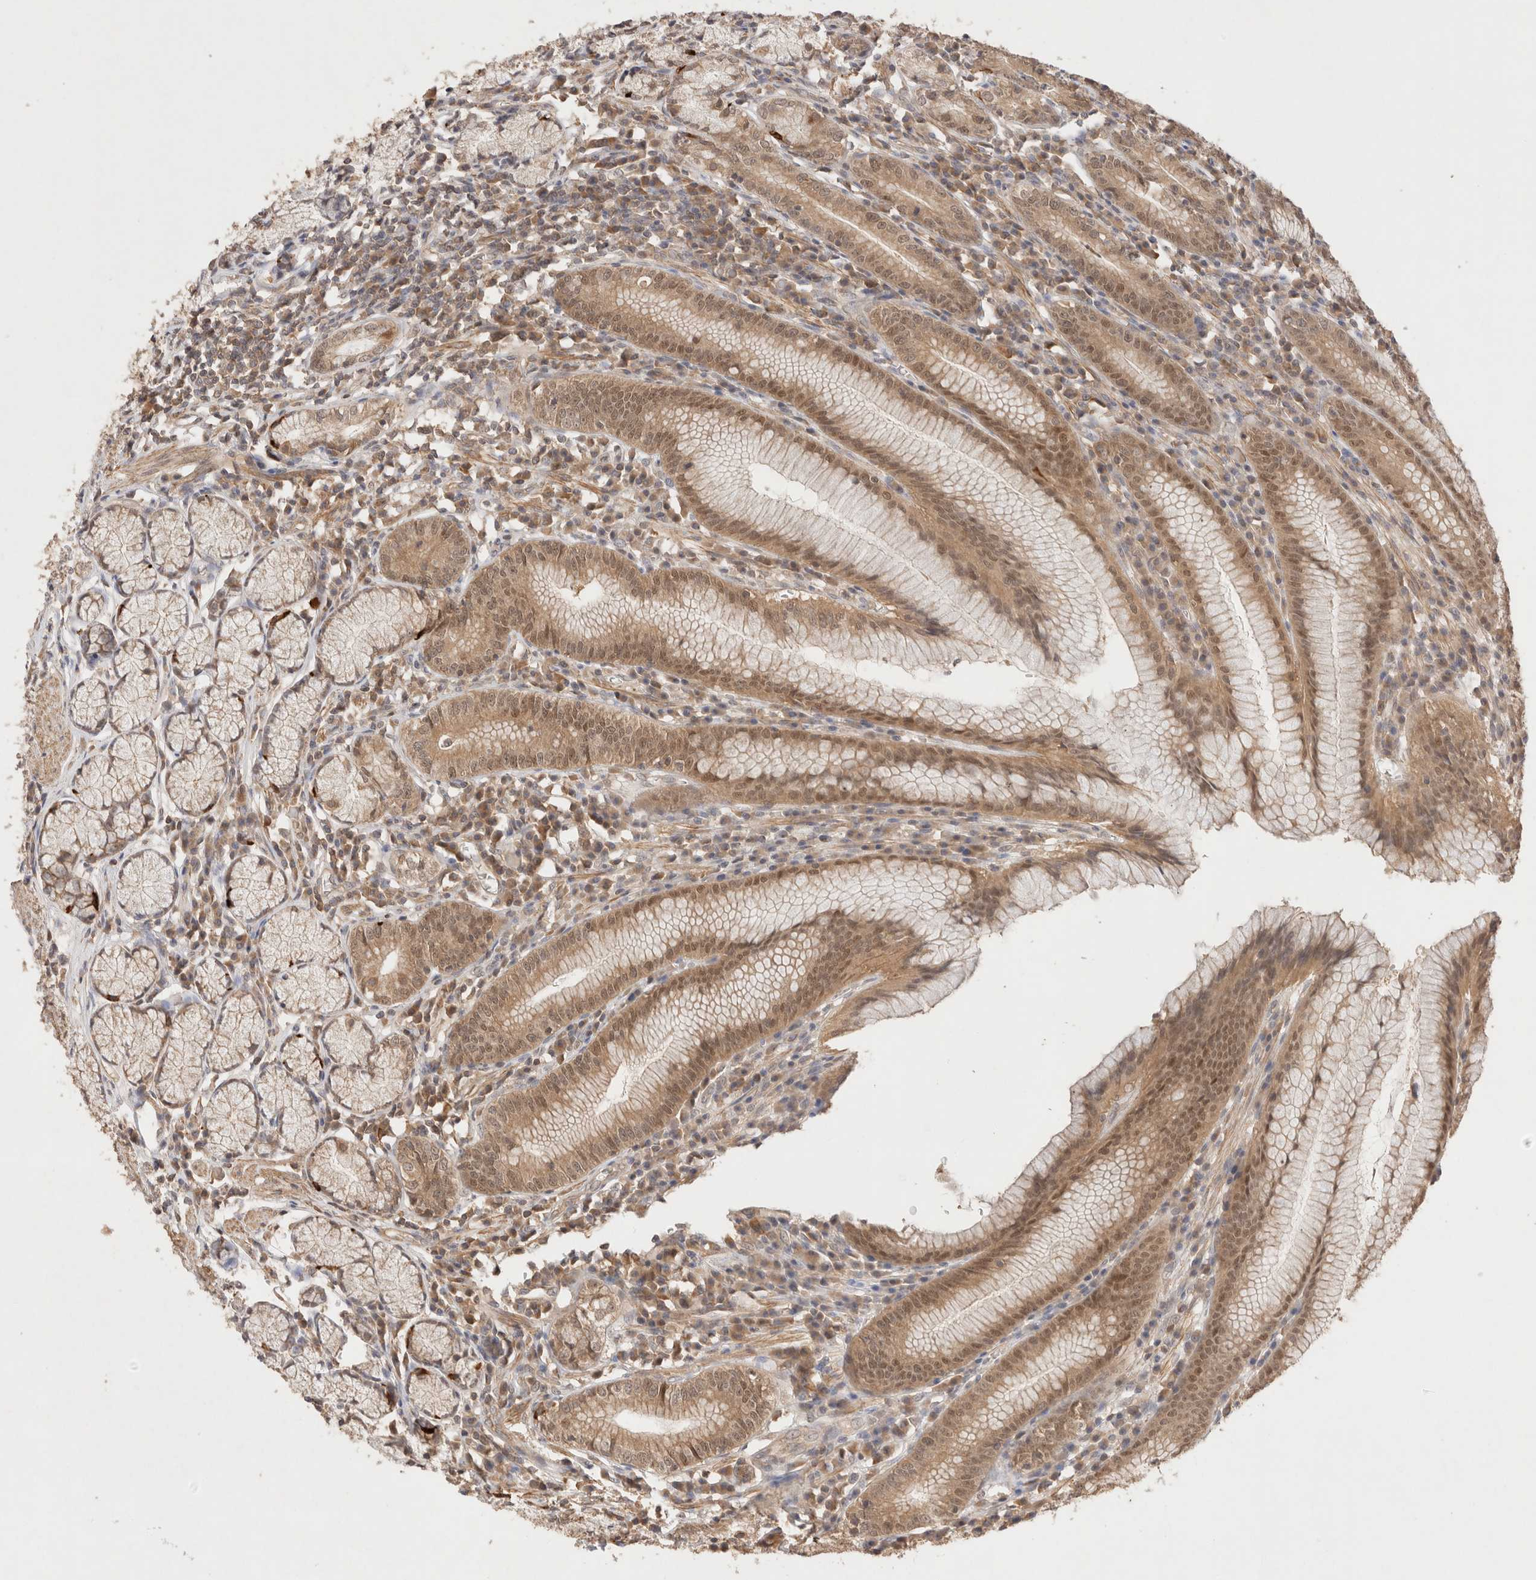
{"staining": {"intensity": "moderate", "quantity": ">75%", "location": "cytoplasmic/membranous,nuclear"}, "tissue": "stomach", "cell_type": "Glandular cells", "image_type": "normal", "snomed": [{"axis": "morphology", "description": "Normal tissue, NOS"}, {"axis": "topography", "description": "Stomach"}], "caption": "Moderate cytoplasmic/membranous,nuclear staining for a protein is identified in approximately >75% of glandular cells of benign stomach using IHC.", "gene": "CARNMT1", "patient": {"sex": "male", "age": 55}}